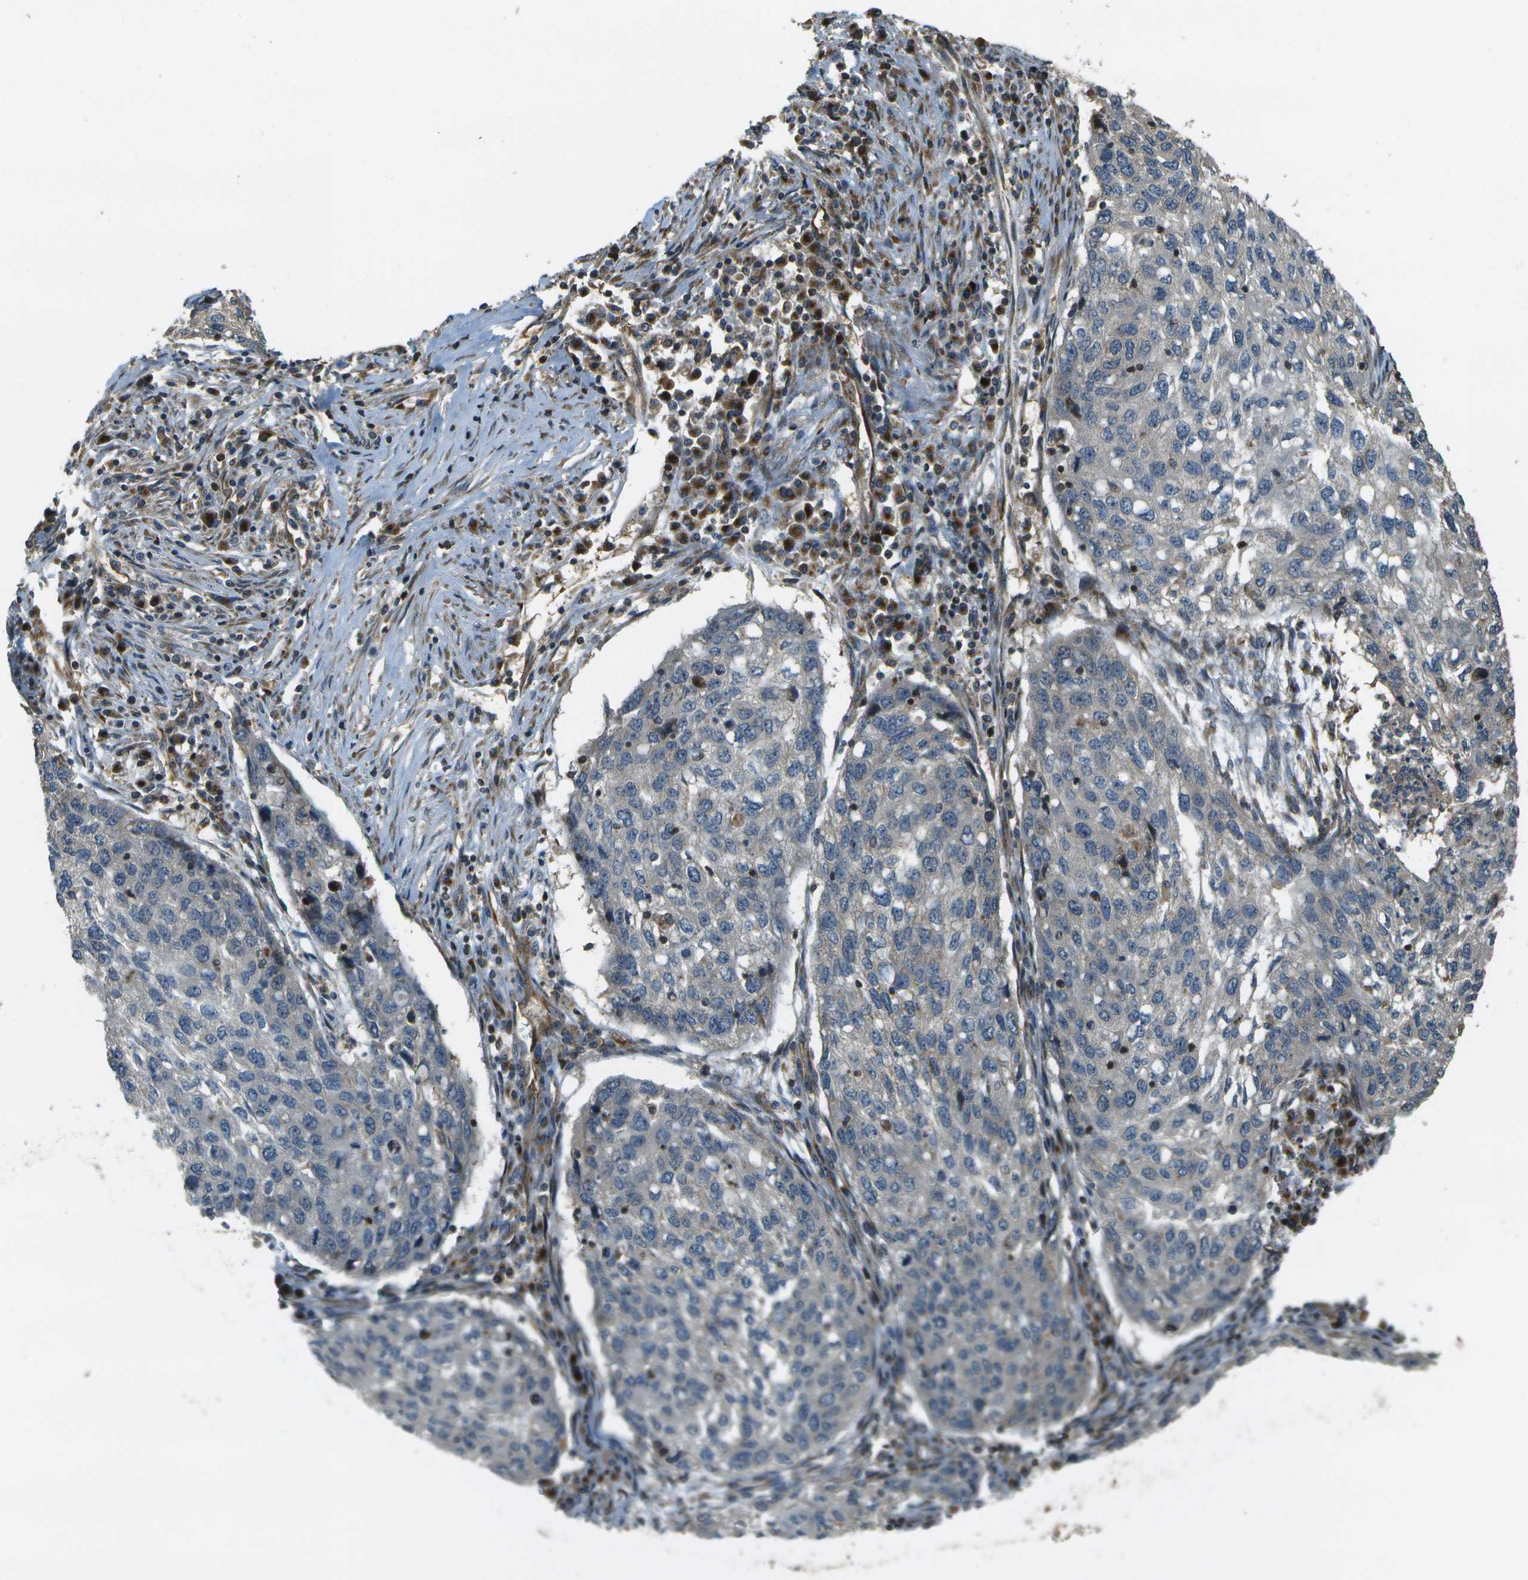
{"staining": {"intensity": "negative", "quantity": "none", "location": "none"}, "tissue": "lung cancer", "cell_type": "Tumor cells", "image_type": "cancer", "snomed": [{"axis": "morphology", "description": "Squamous cell carcinoma, NOS"}, {"axis": "topography", "description": "Lung"}], "caption": "A high-resolution image shows immunohistochemistry staining of squamous cell carcinoma (lung), which displays no significant staining in tumor cells.", "gene": "LRP12", "patient": {"sex": "female", "age": 63}}